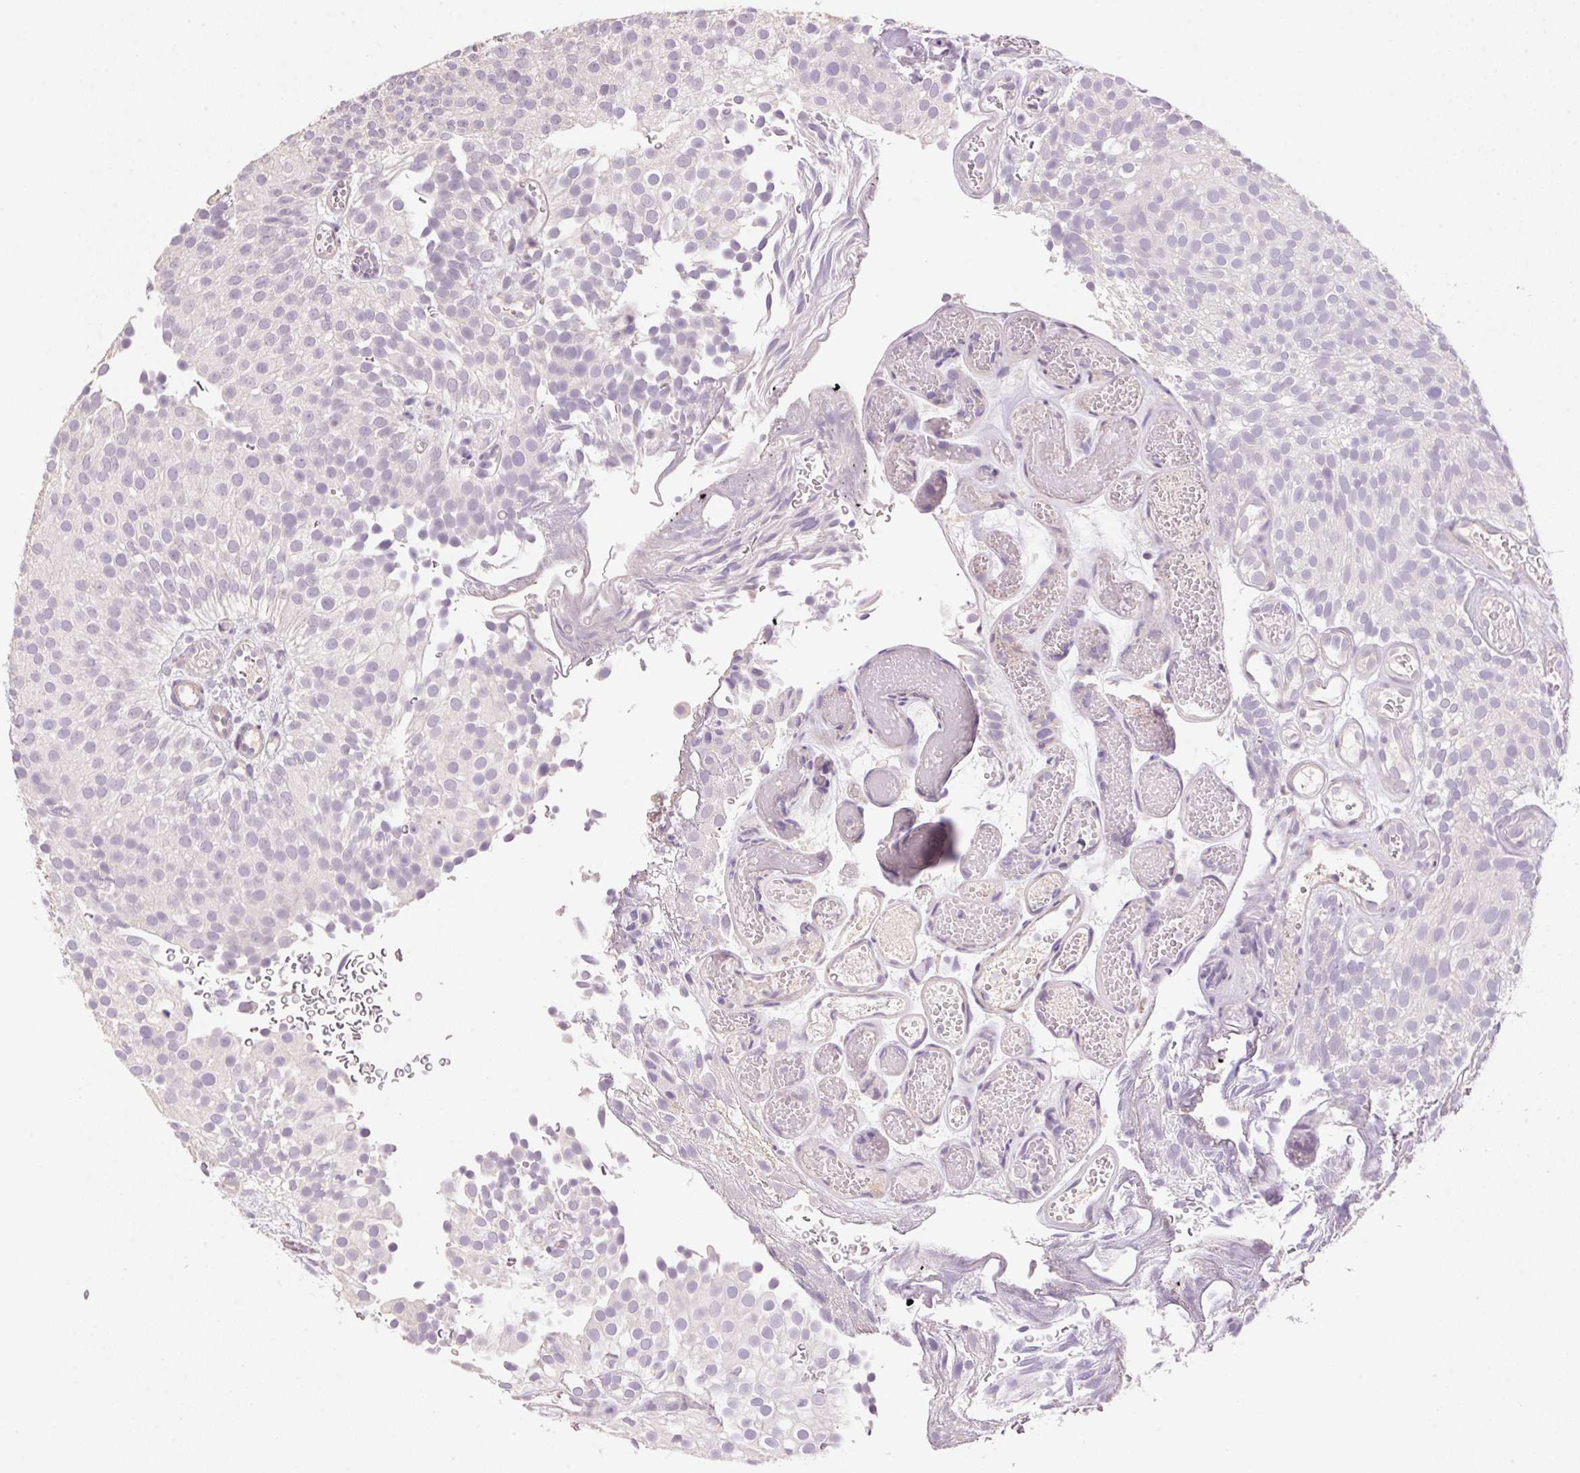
{"staining": {"intensity": "negative", "quantity": "none", "location": "none"}, "tissue": "urothelial cancer", "cell_type": "Tumor cells", "image_type": "cancer", "snomed": [{"axis": "morphology", "description": "Urothelial carcinoma, Low grade"}, {"axis": "topography", "description": "Urinary bladder"}], "caption": "High magnification brightfield microscopy of low-grade urothelial carcinoma stained with DAB (brown) and counterstained with hematoxylin (blue): tumor cells show no significant positivity.", "gene": "LYZL6", "patient": {"sex": "male", "age": 78}}